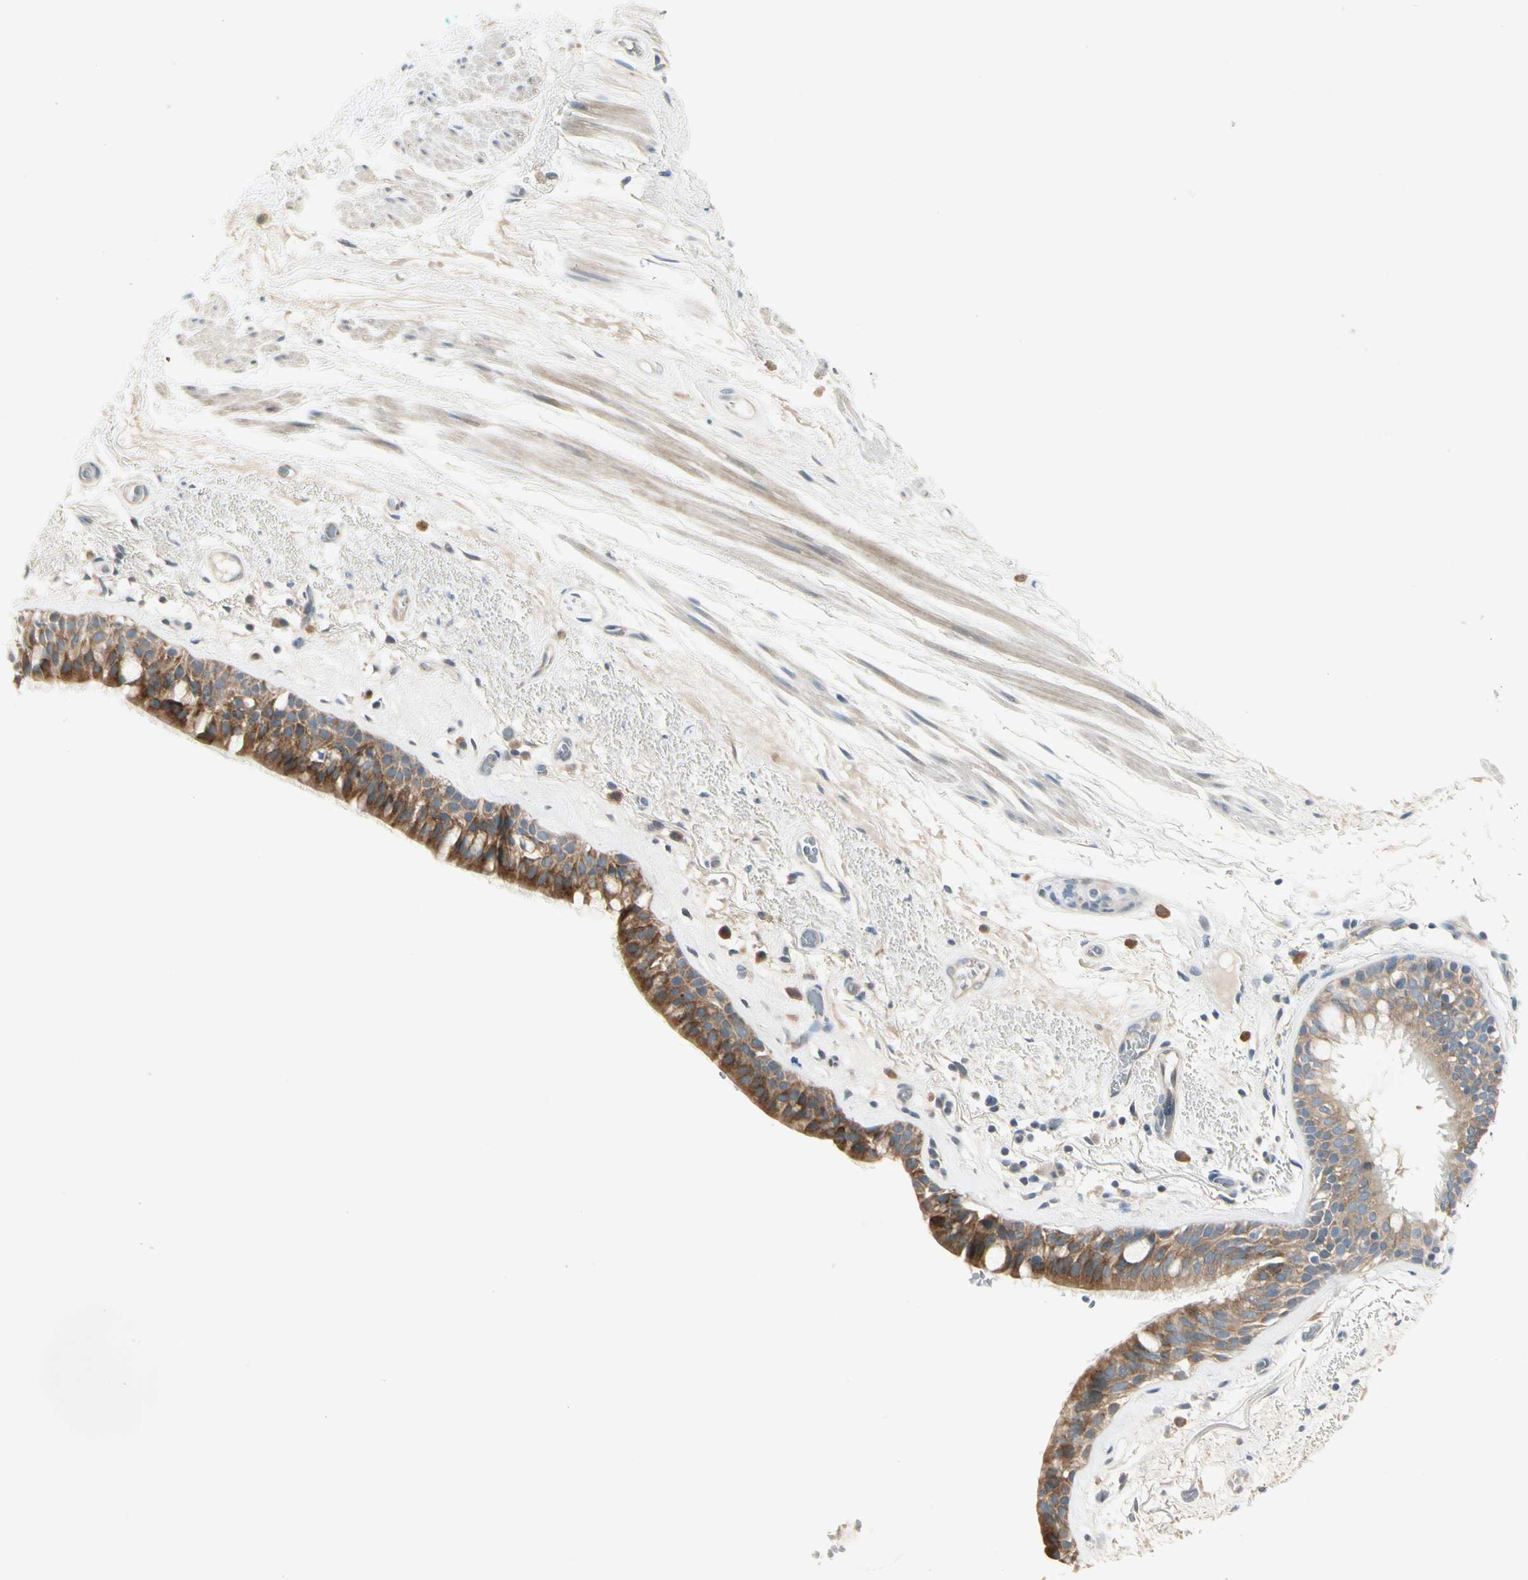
{"staining": {"intensity": "moderate", "quantity": ">75%", "location": "cytoplasmic/membranous"}, "tissue": "bronchus", "cell_type": "Respiratory epithelial cells", "image_type": "normal", "snomed": [{"axis": "morphology", "description": "Normal tissue, NOS"}, {"axis": "topography", "description": "Bronchus"}], "caption": "Protein expression analysis of unremarkable bronchus shows moderate cytoplasmic/membranous positivity in about >75% of respiratory epithelial cells. The staining was performed using DAB (3,3'-diaminobenzidine) to visualize the protein expression in brown, while the nuclei were stained in blue with hematoxylin (Magnification: 20x).", "gene": "IL1R1", "patient": {"sex": "male", "age": 66}}